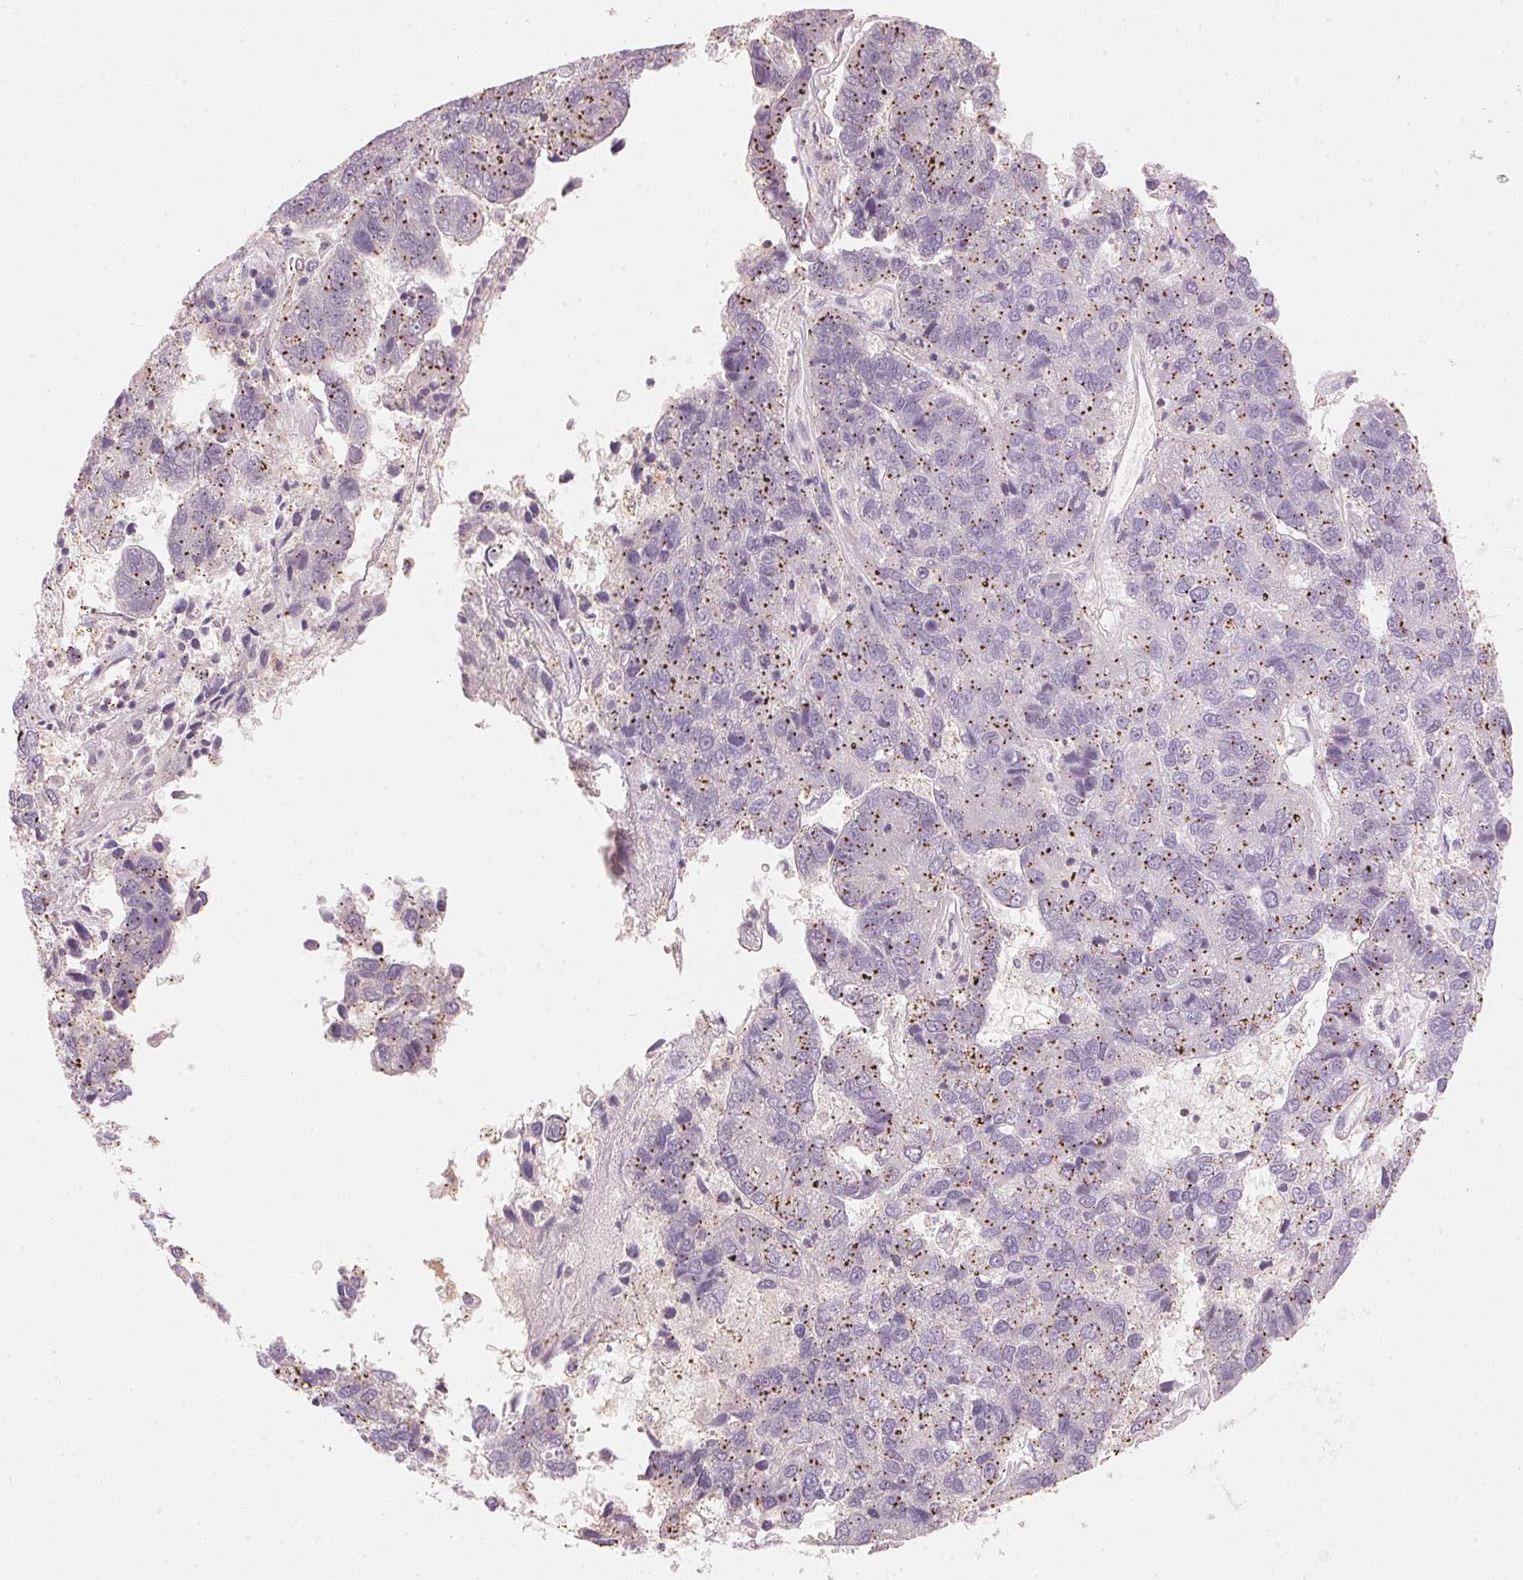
{"staining": {"intensity": "moderate", "quantity": ">75%", "location": "cytoplasmic/membranous"}, "tissue": "pancreatic cancer", "cell_type": "Tumor cells", "image_type": "cancer", "snomed": [{"axis": "morphology", "description": "Adenocarcinoma, NOS"}, {"axis": "topography", "description": "Pancreas"}], "caption": "The photomicrograph exhibits staining of adenocarcinoma (pancreatic), revealing moderate cytoplasmic/membranous protein staining (brown color) within tumor cells.", "gene": "HOXB13", "patient": {"sex": "female", "age": 61}}